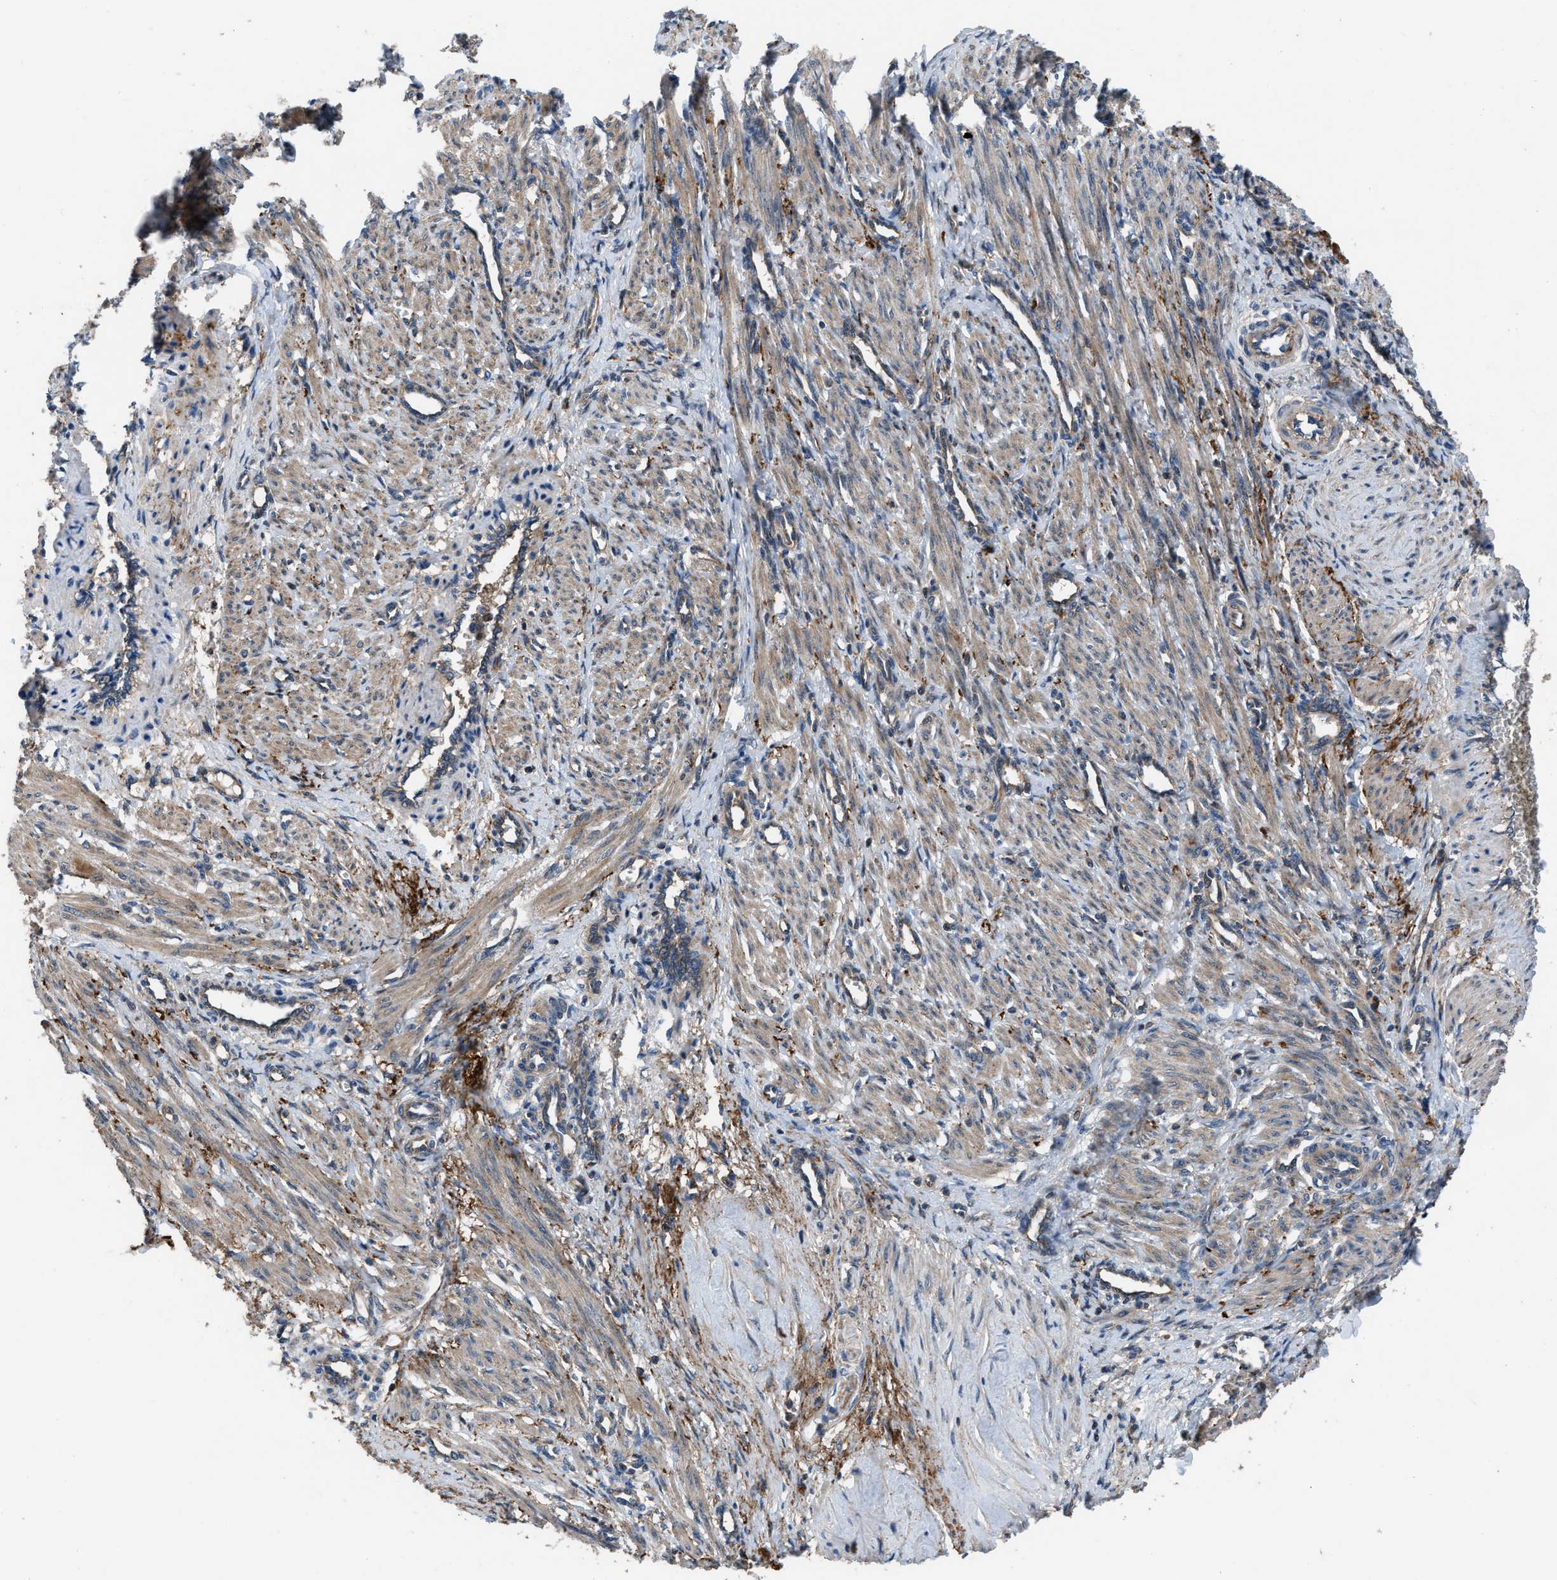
{"staining": {"intensity": "weak", "quantity": ">75%", "location": "cytoplasmic/membranous"}, "tissue": "smooth muscle", "cell_type": "Smooth muscle cells", "image_type": "normal", "snomed": [{"axis": "morphology", "description": "Normal tissue, NOS"}, {"axis": "topography", "description": "Endometrium"}], "caption": "Weak cytoplasmic/membranous staining for a protein is seen in approximately >75% of smooth muscle cells of normal smooth muscle using immunohistochemistry.", "gene": "USP25", "patient": {"sex": "female", "age": 33}}